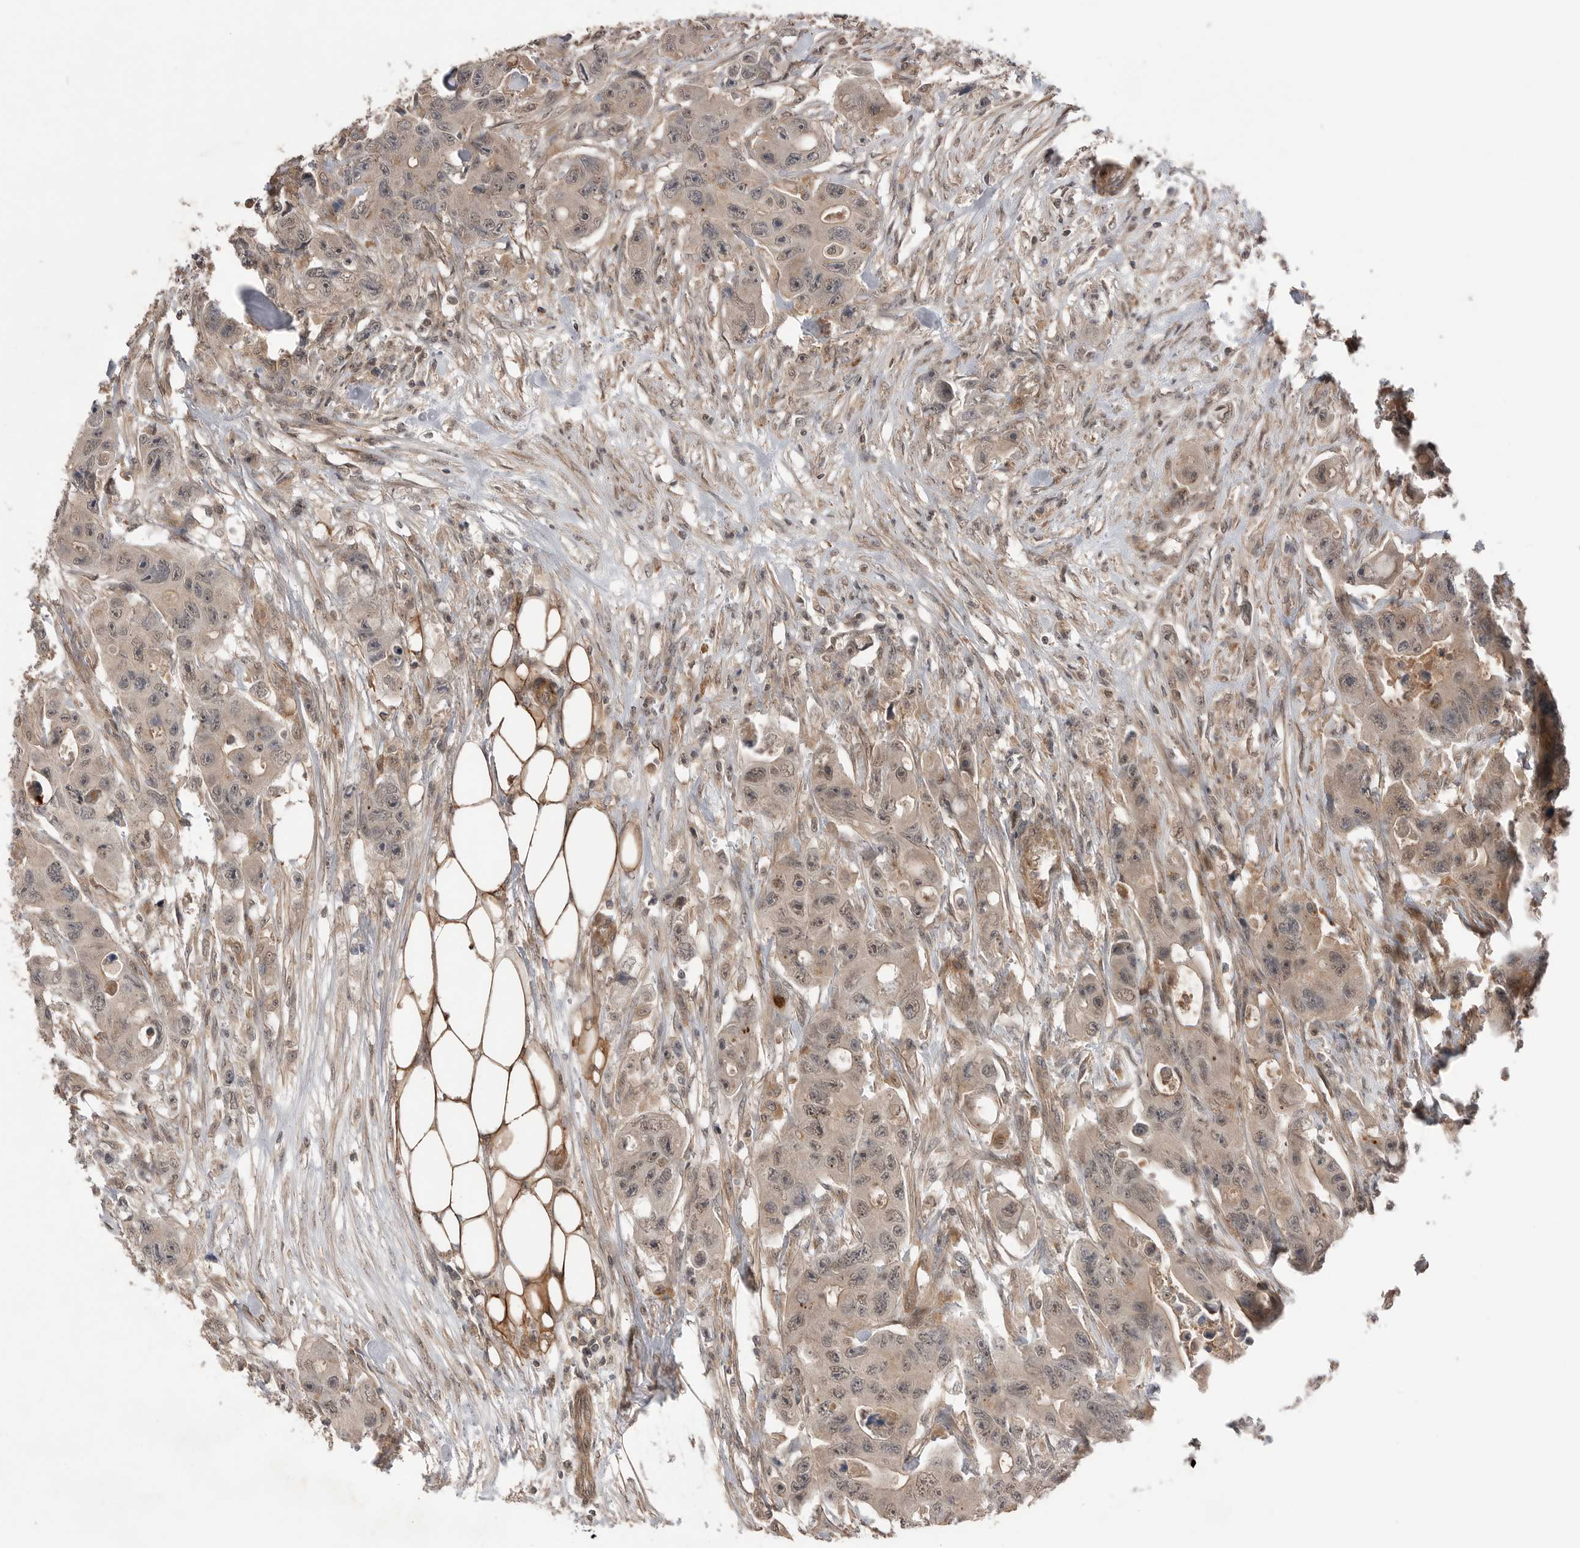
{"staining": {"intensity": "weak", "quantity": ">75%", "location": "cytoplasmic/membranous"}, "tissue": "colorectal cancer", "cell_type": "Tumor cells", "image_type": "cancer", "snomed": [{"axis": "morphology", "description": "Adenocarcinoma, NOS"}, {"axis": "topography", "description": "Colon"}], "caption": "Colorectal adenocarcinoma stained with DAB (3,3'-diaminobenzidine) immunohistochemistry demonstrates low levels of weak cytoplasmic/membranous staining in approximately >75% of tumor cells.", "gene": "PEAK1", "patient": {"sex": "female", "age": 46}}